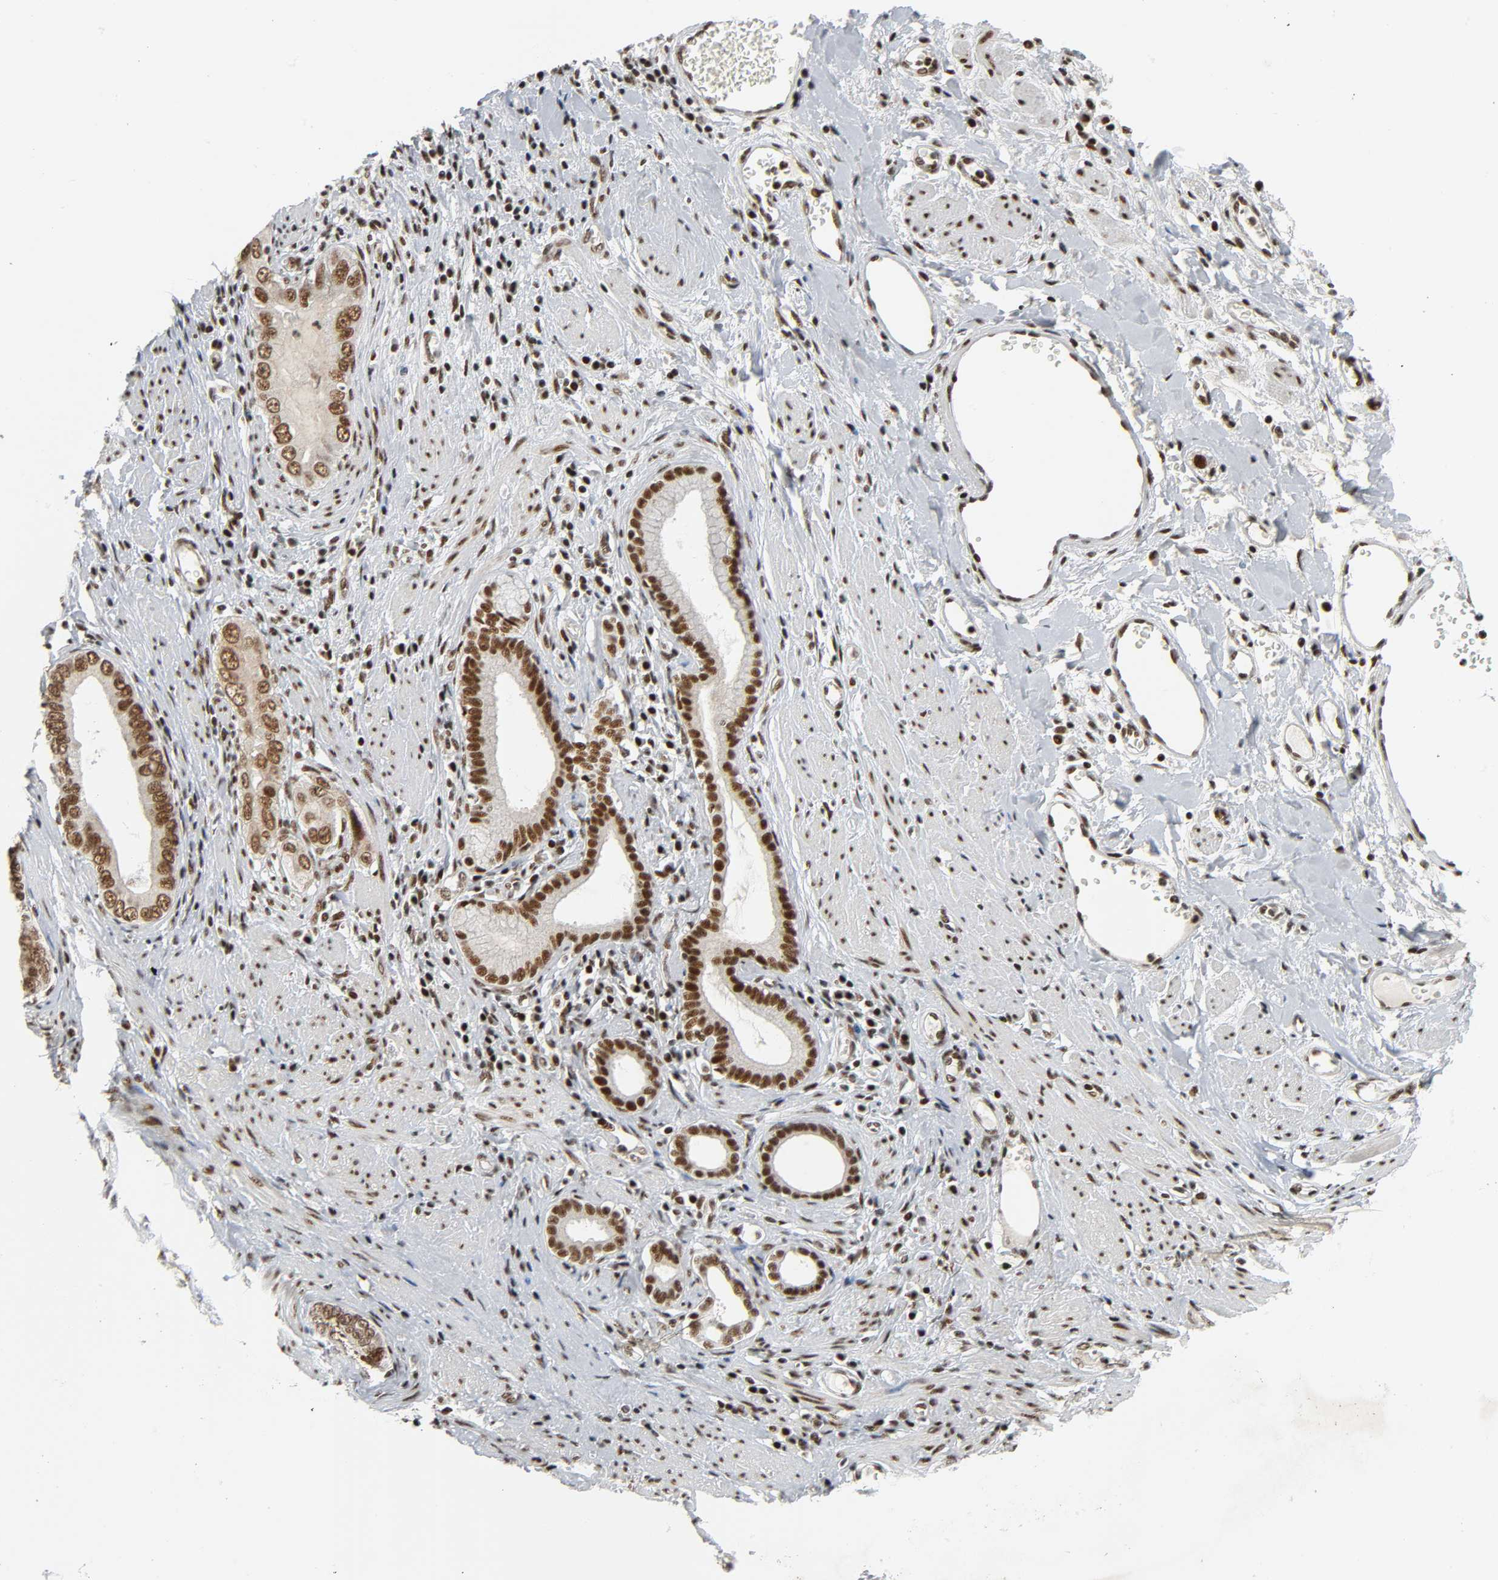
{"staining": {"intensity": "strong", "quantity": ">75%", "location": "nuclear"}, "tissue": "pancreatic cancer", "cell_type": "Tumor cells", "image_type": "cancer", "snomed": [{"axis": "morphology", "description": "Normal tissue, NOS"}, {"axis": "topography", "description": "Lymph node"}], "caption": "DAB immunohistochemical staining of human pancreatic cancer shows strong nuclear protein staining in approximately >75% of tumor cells.", "gene": "CDK9", "patient": {"sex": "male", "age": 50}}